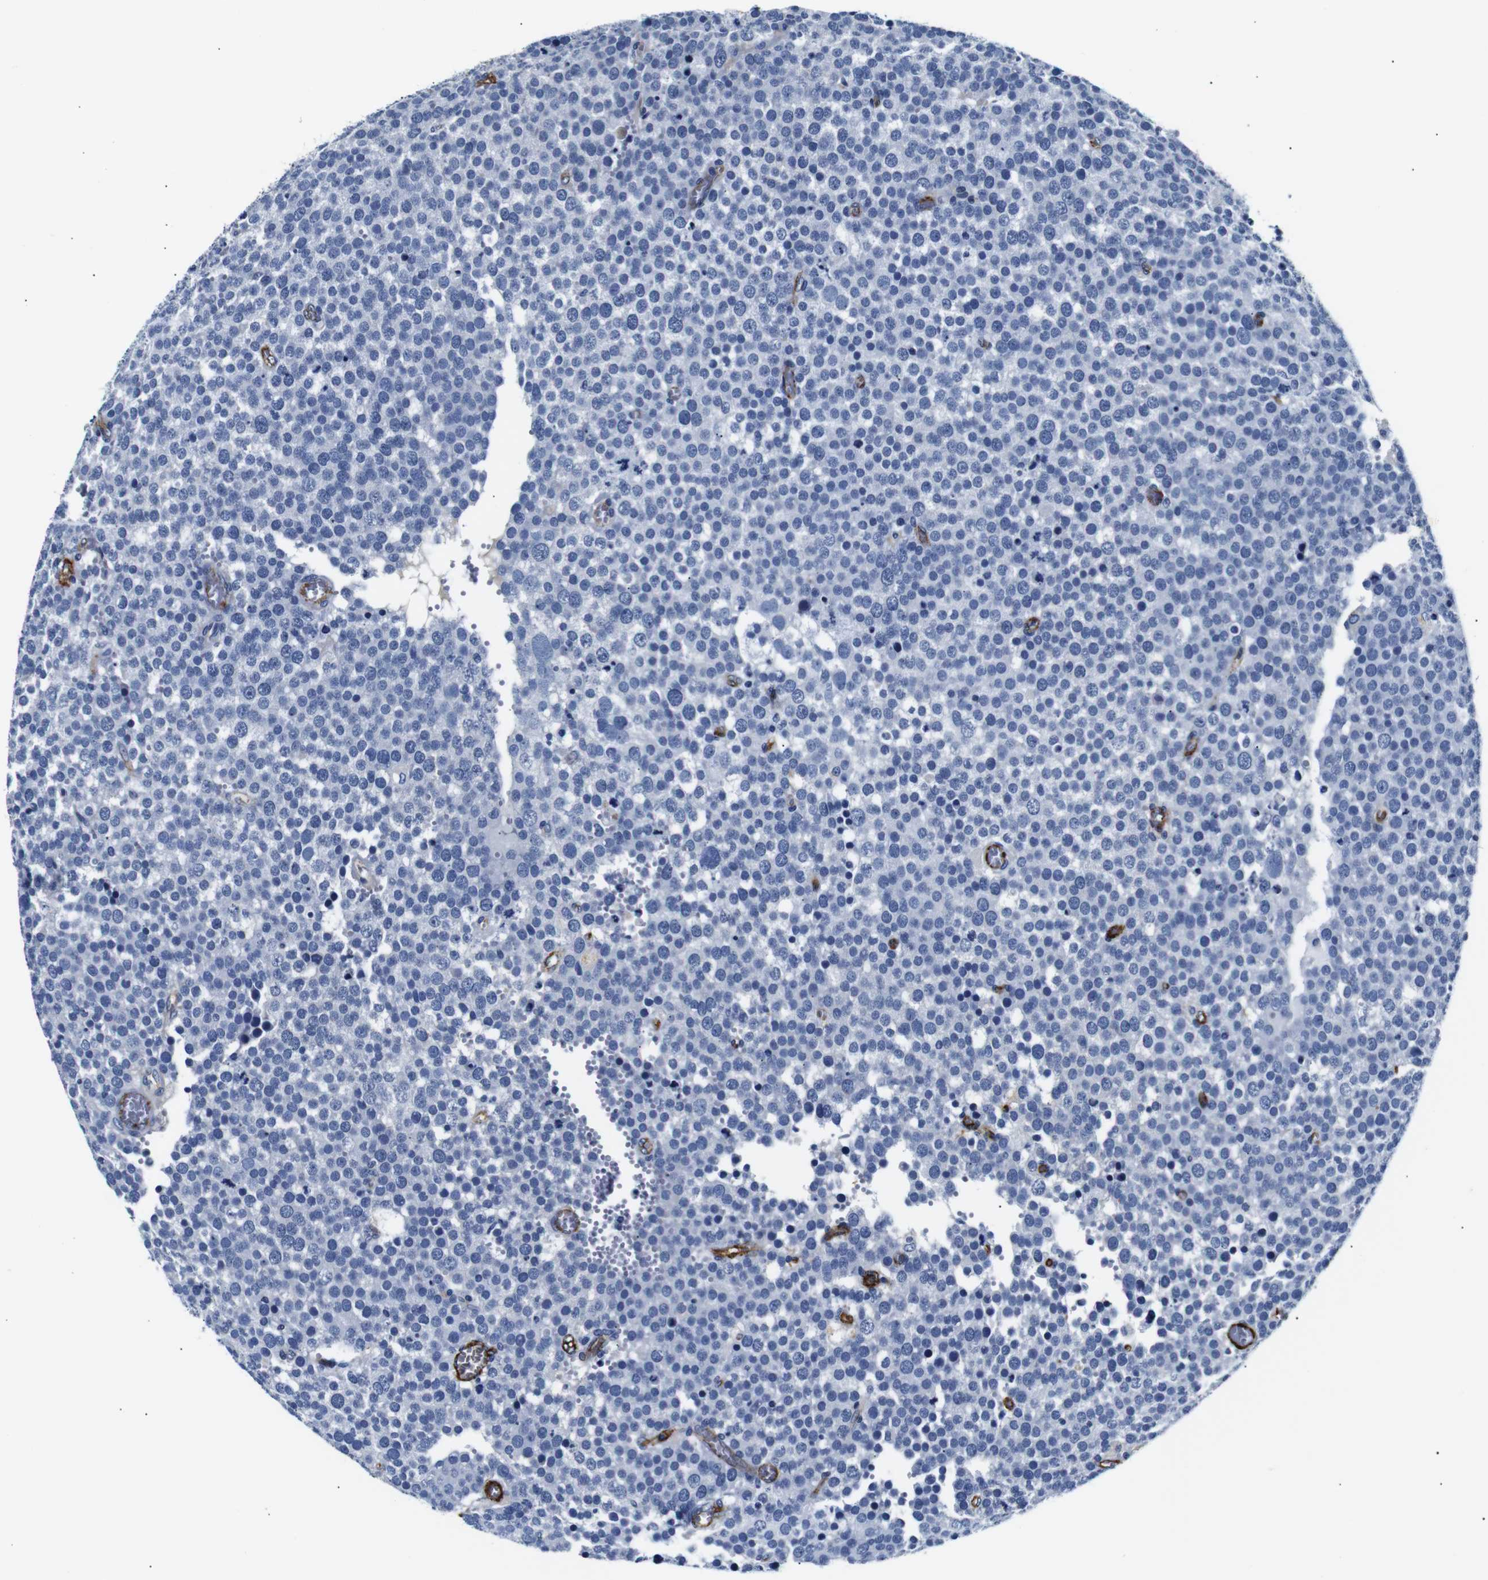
{"staining": {"intensity": "negative", "quantity": "none", "location": "none"}, "tissue": "testis cancer", "cell_type": "Tumor cells", "image_type": "cancer", "snomed": [{"axis": "morphology", "description": "Normal tissue, NOS"}, {"axis": "morphology", "description": "Seminoma, NOS"}, {"axis": "topography", "description": "Testis"}], "caption": "Immunohistochemical staining of testis seminoma exhibits no significant positivity in tumor cells.", "gene": "MUC4", "patient": {"sex": "male", "age": 71}}